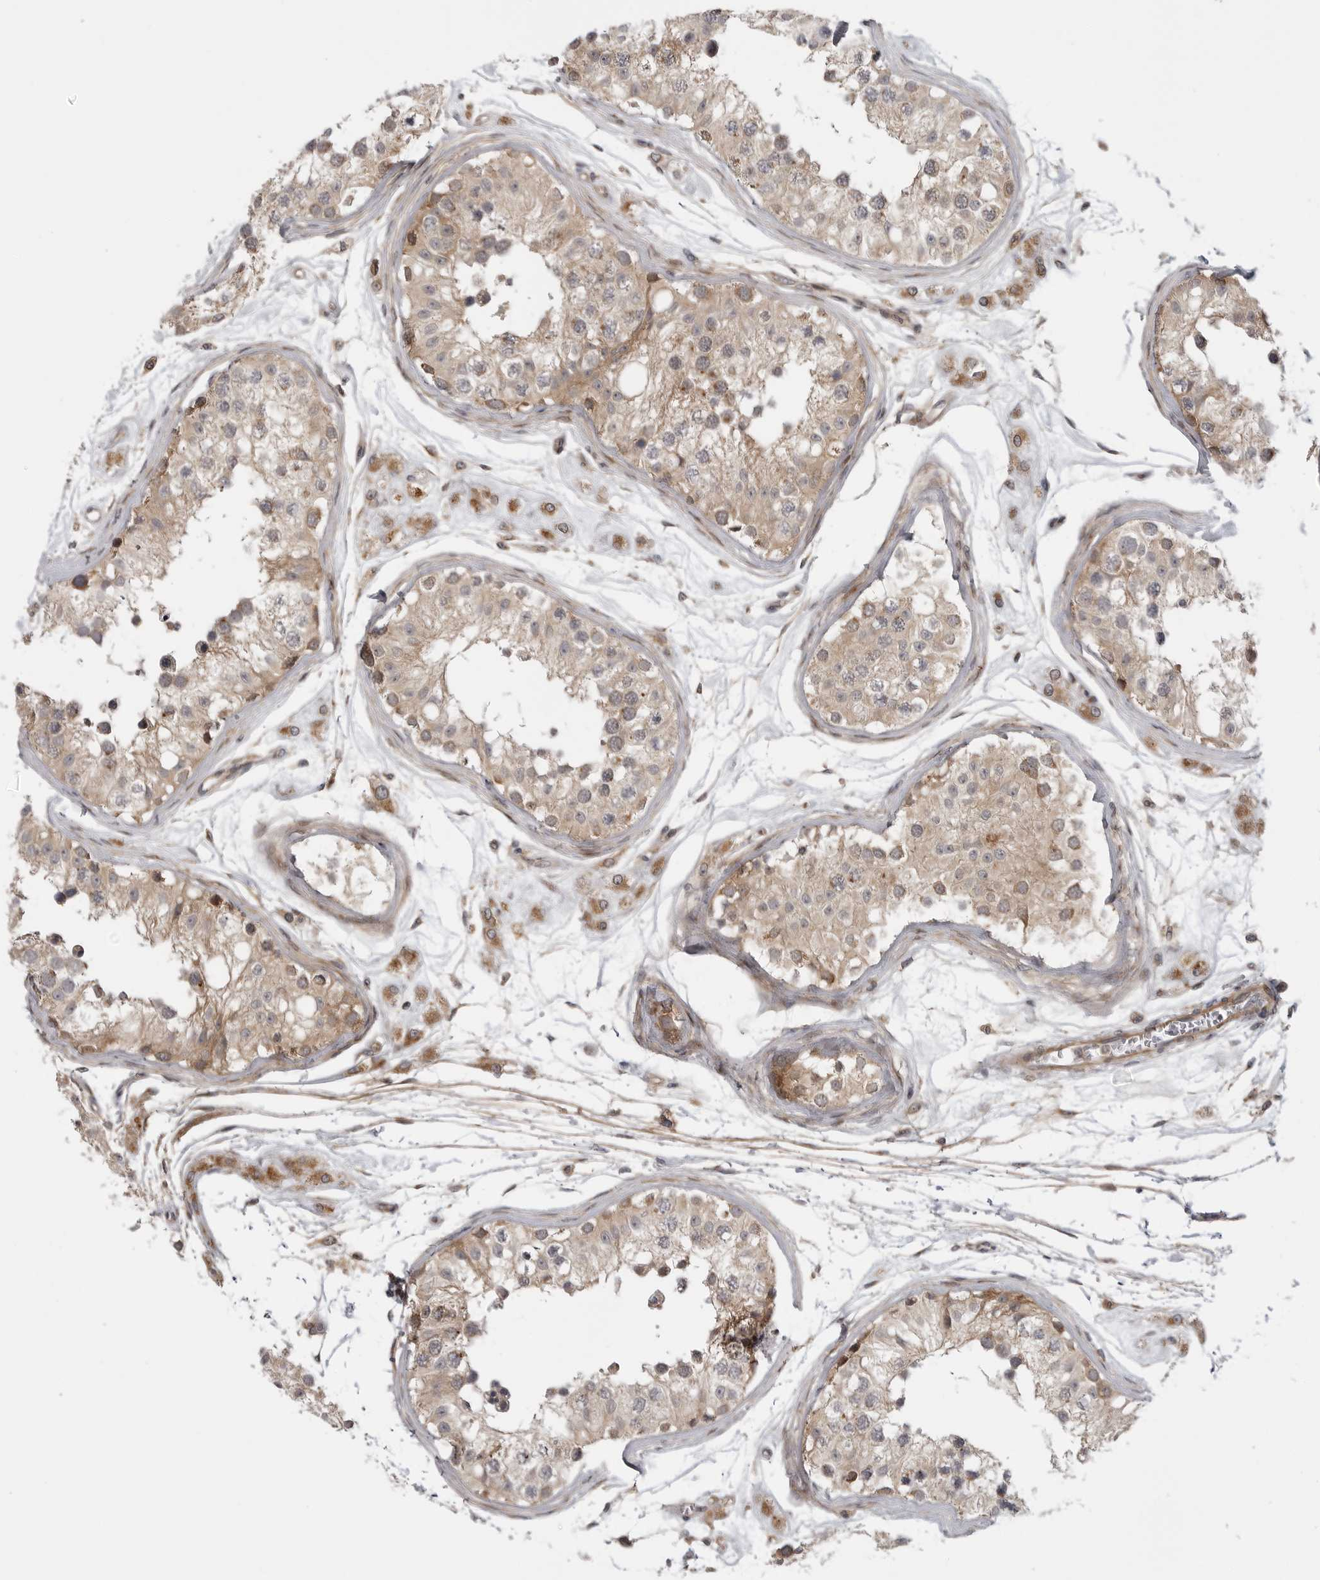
{"staining": {"intensity": "moderate", "quantity": ">75%", "location": "cytoplasmic/membranous"}, "tissue": "testis", "cell_type": "Cells in seminiferous ducts", "image_type": "normal", "snomed": [{"axis": "morphology", "description": "Normal tissue, NOS"}, {"axis": "morphology", "description": "Adenocarcinoma, metastatic, NOS"}, {"axis": "topography", "description": "Testis"}], "caption": "Cells in seminiferous ducts demonstrate moderate cytoplasmic/membranous staining in about >75% of cells in benign testis. (DAB = brown stain, brightfield microscopy at high magnification).", "gene": "LRRC45", "patient": {"sex": "male", "age": 26}}